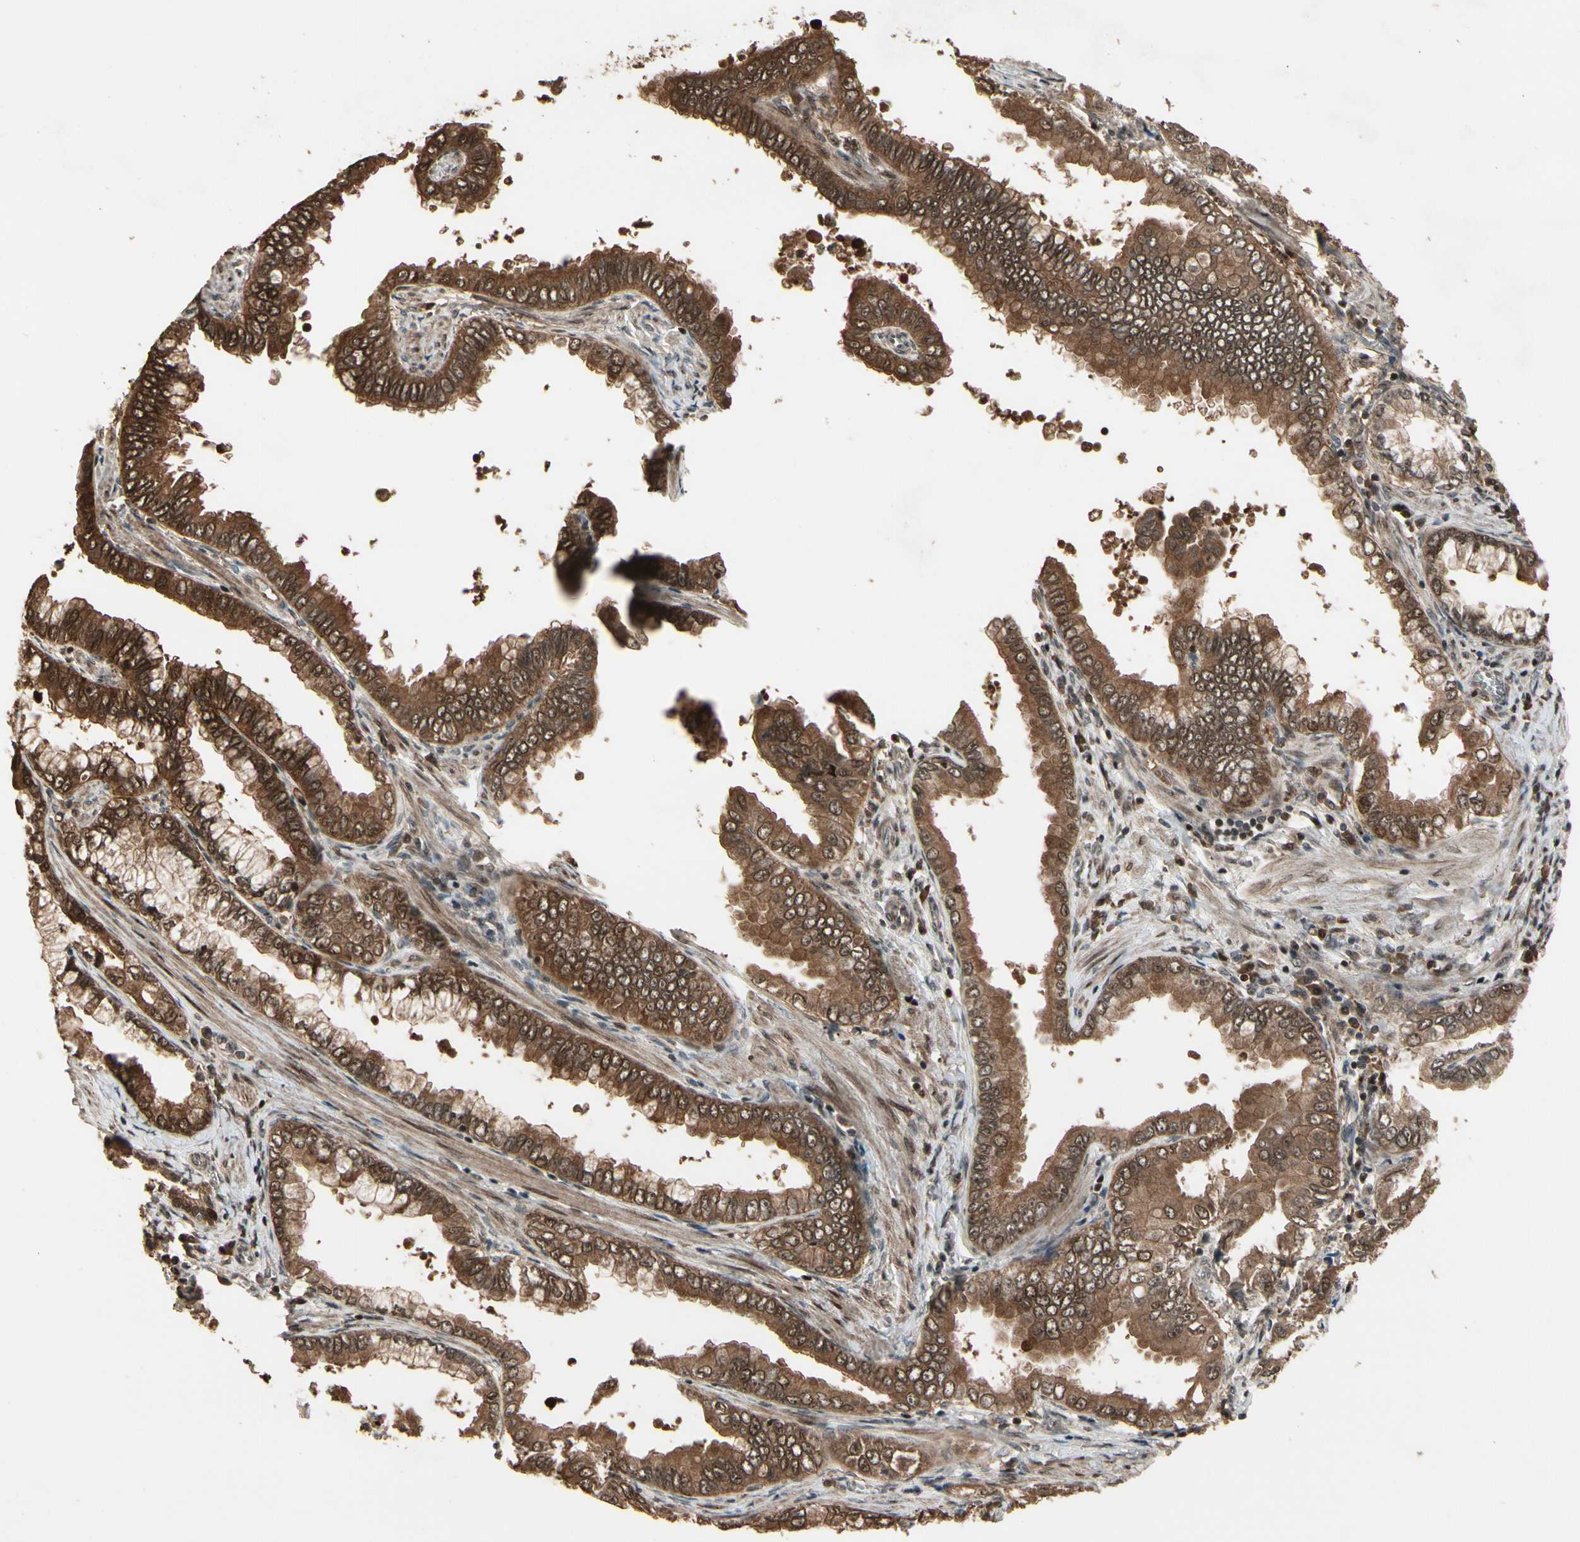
{"staining": {"intensity": "moderate", "quantity": "25%-75%", "location": "cytoplasmic/membranous,nuclear"}, "tissue": "pancreatic cancer", "cell_type": "Tumor cells", "image_type": "cancer", "snomed": [{"axis": "morphology", "description": "Normal tissue, NOS"}, {"axis": "topography", "description": "Lymph node"}], "caption": "DAB immunohistochemical staining of human pancreatic cancer exhibits moderate cytoplasmic/membranous and nuclear protein positivity in approximately 25%-75% of tumor cells. (DAB IHC, brown staining for protein, blue staining for nuclei).", "gene": "CSF1R", "patient": {"sex": "male", "age": 50}}